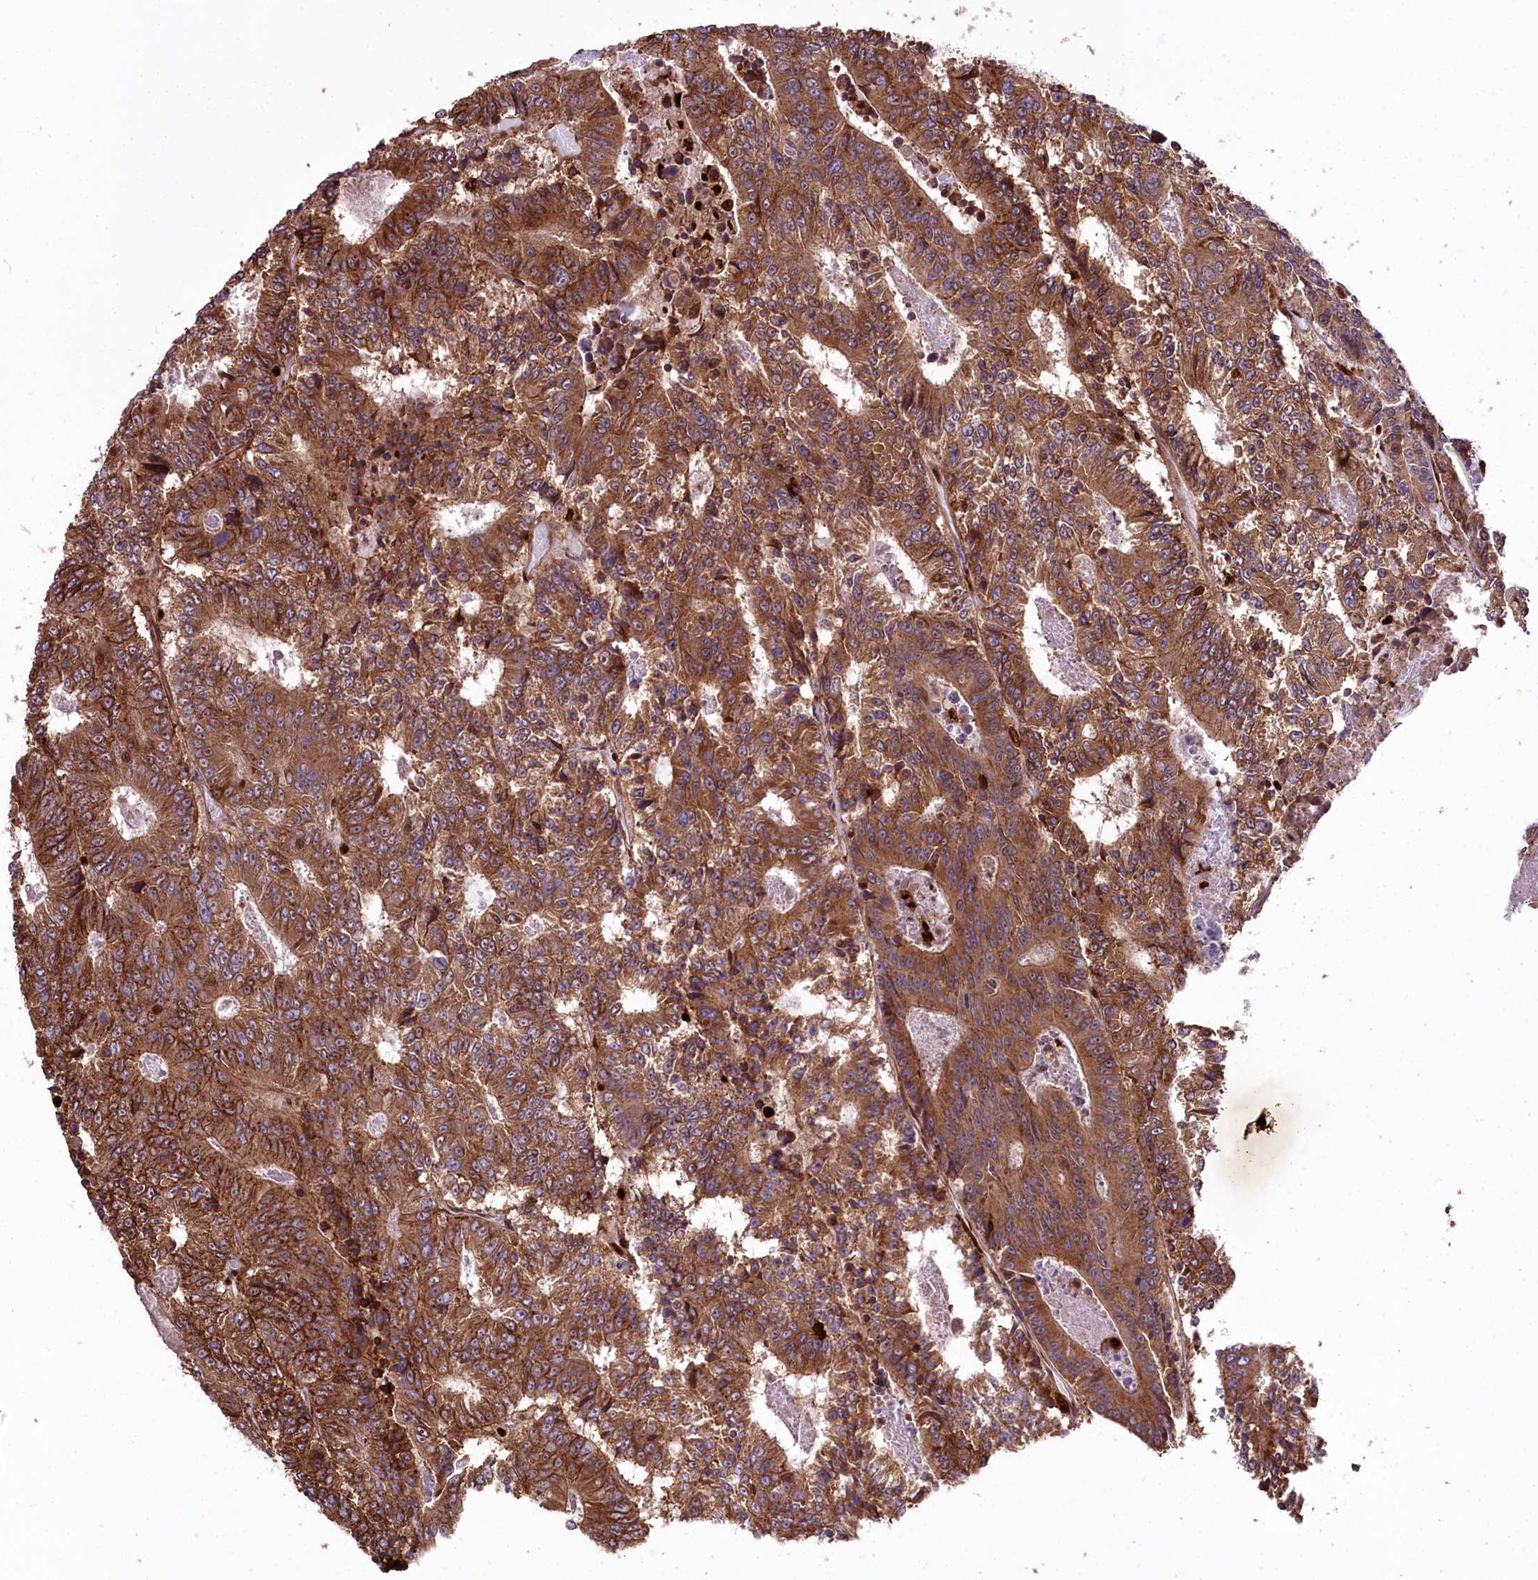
{"staining": {"intensity": "moderate", "quantity": ">75%", "location": "cytoplasmic/membranous"}, "tissue": "colorectal cancer", "cell_type": "Tumor cells", "image_type": "cancer", "snomed": [{"axis": "morphology", "description": "Adenocarcinoma, NOS"}, {"axis": "topography", "description": "Colon"}], "caption": "Immunohistochemical staining of adenocarcinoma (colorectal) shows medium levels of moderate cytoplasmic/membranous protein expression in about >75% of tumor cells.", "gene": "FIGN", "patient": {"sex": "male", "age": 83}}